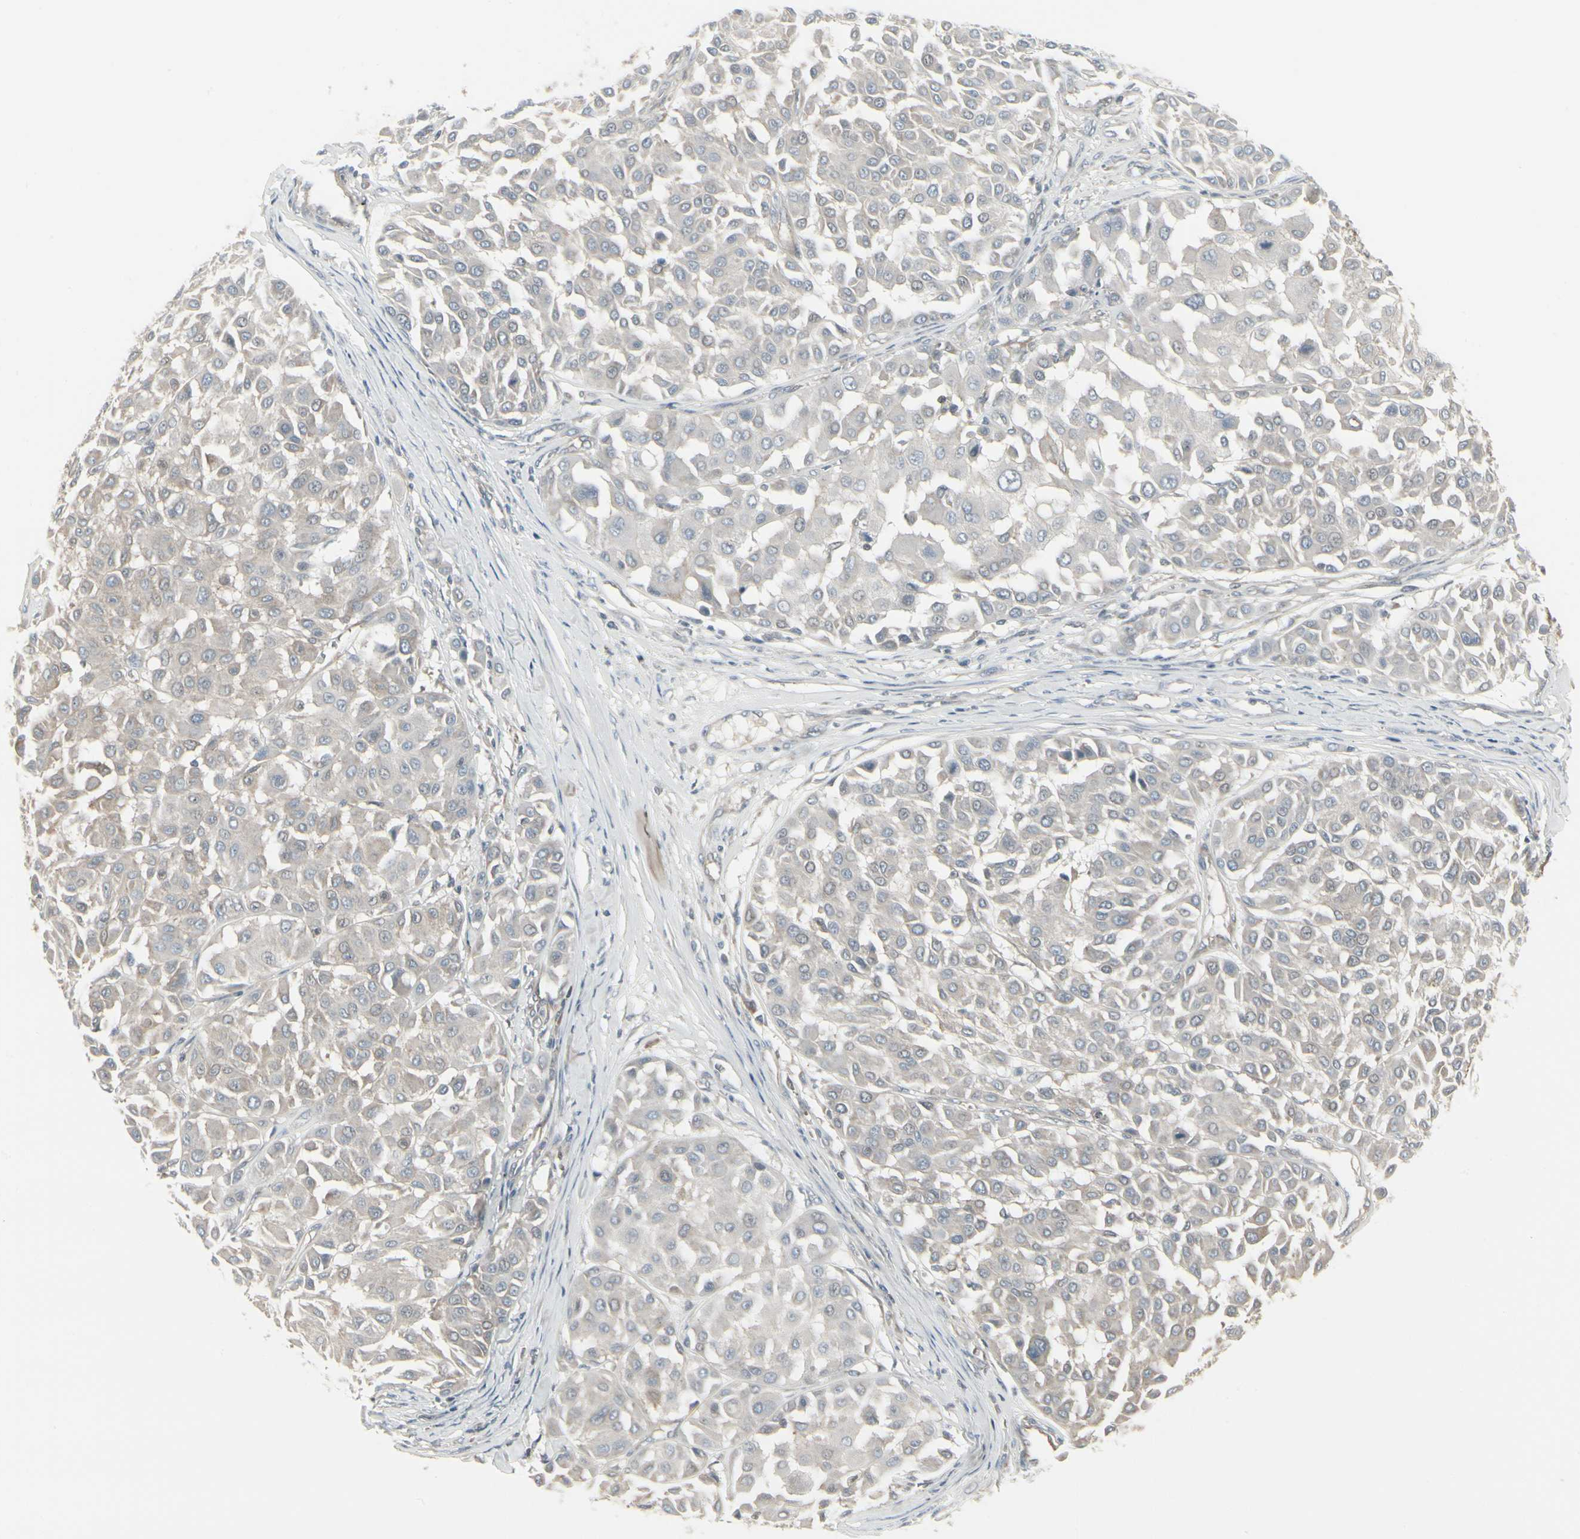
{"staining": {"intensity": "negative", "quantity": "none", "location": "none"}, "tissue": "melanoma", "cell_type": "Tumor cells", "image_type": "cancer", "snomed": [{"axis": "morphology", "description": "Malignant melanoma, Metastatic site"}, {"axis": "topography", "description": "Soft tissue"}], "caption": "Immunohistochemistry (IHC) image of neoplastic tissue: melanoma stained with DAB demonstrates no significant protein positivity in tumor cells.", "gene": "EPS15", "patient": {"sex": "male", "age": 41}}